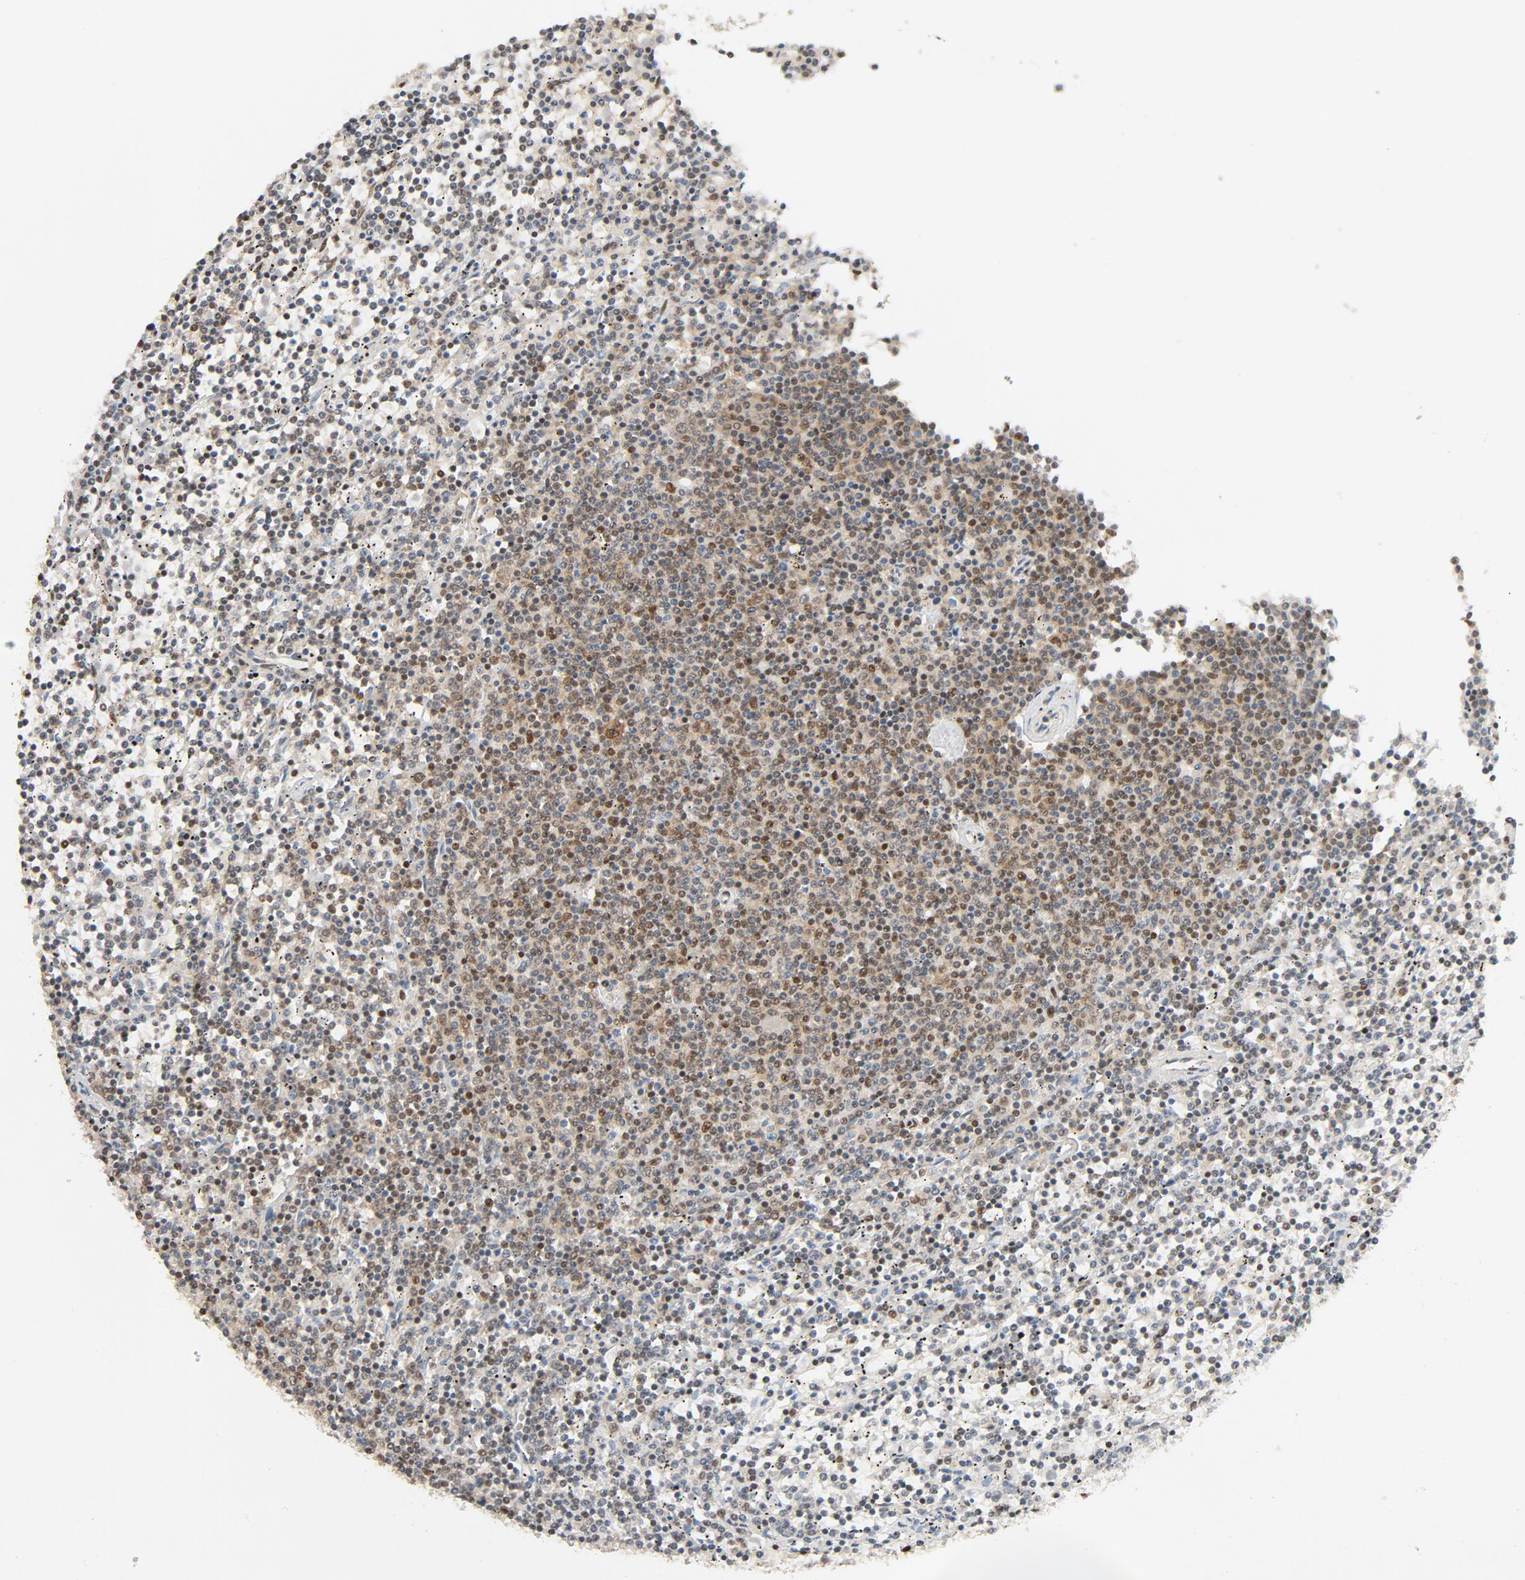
{"staining": {"intensity": "moderate", "quantity": ">75%", "location": "nuclear"}, "tissue": "lymphoma", "cell_type": "Tumor cells", "image_type": "cancer", "snomed": [{"axis": "morphology", "description": "Malignant lymphoma, non-Hodgkin's type, Low grade"}, {"axis": "topography", "description": "Spleen"}], "caption": "Protein expression by immunohistochemistry (IHC) reveals moderate nuclear staining in about >75% of tumor cells in lymphoma.", "gene": "SMARCD1", "patient": {"sex": "female", "age": 50}}